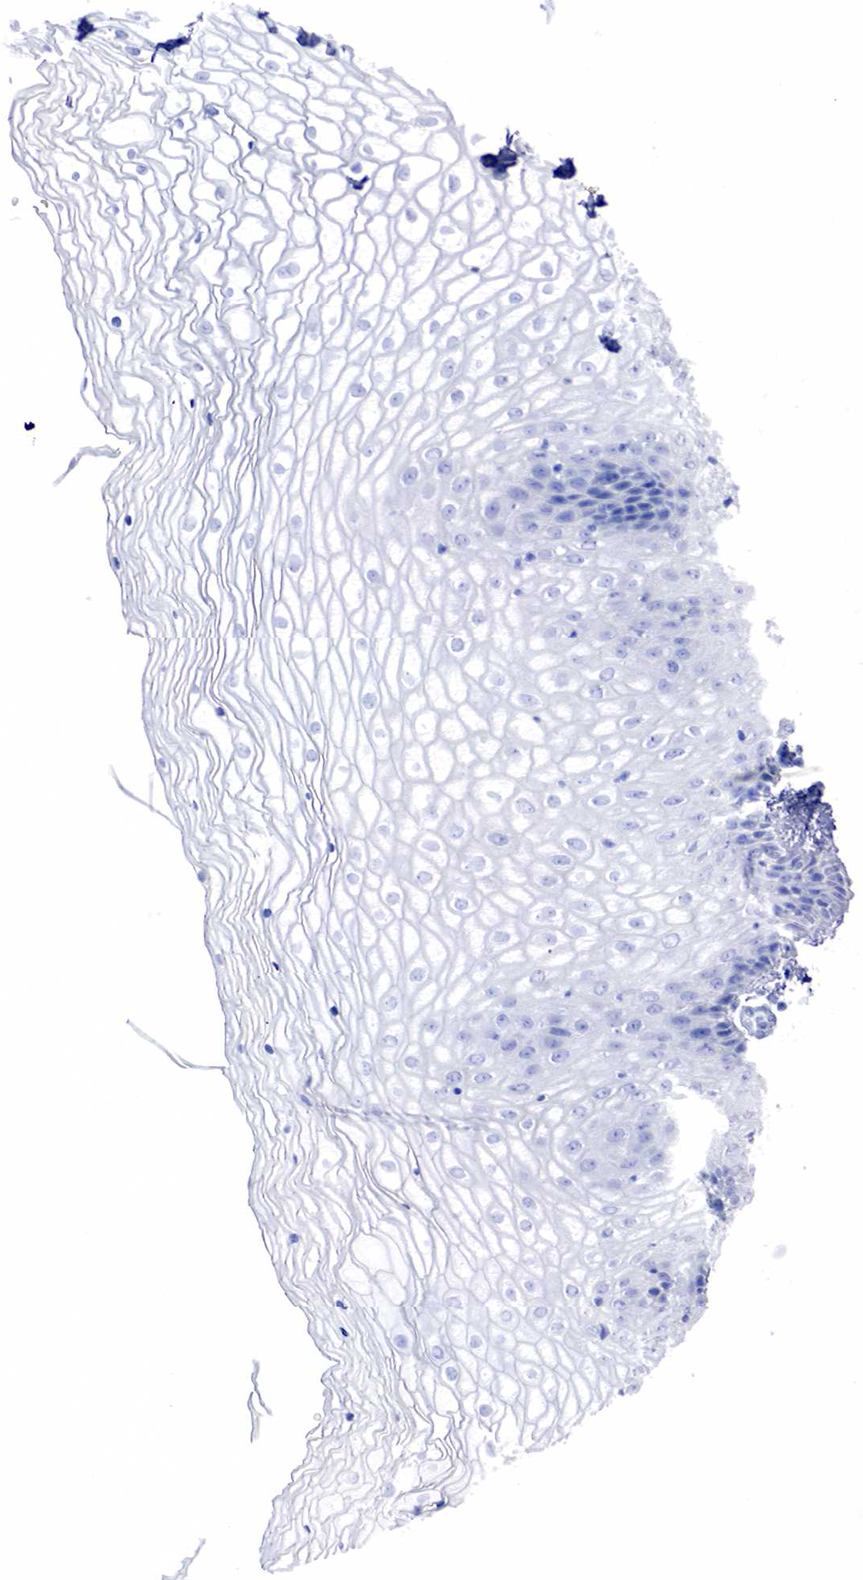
{"staining": {"intensity": "negative", "quantity": "none", "location": "none"}, "tissue": "vagina", "cell_type": "Squamous epithelial cells", "image_type": "normal", "snomed": [{"axis": "morphology", "description": "Normal tissue, NOS"}, {"axis": "topography", "description": "Vagina"}], "caption": "Immunohistochemical staining of normal vagina shows no significant positivity in squamous epithelial cells.", "gene": "CD79A", "patient": {"sex": "female", "age": 34}}